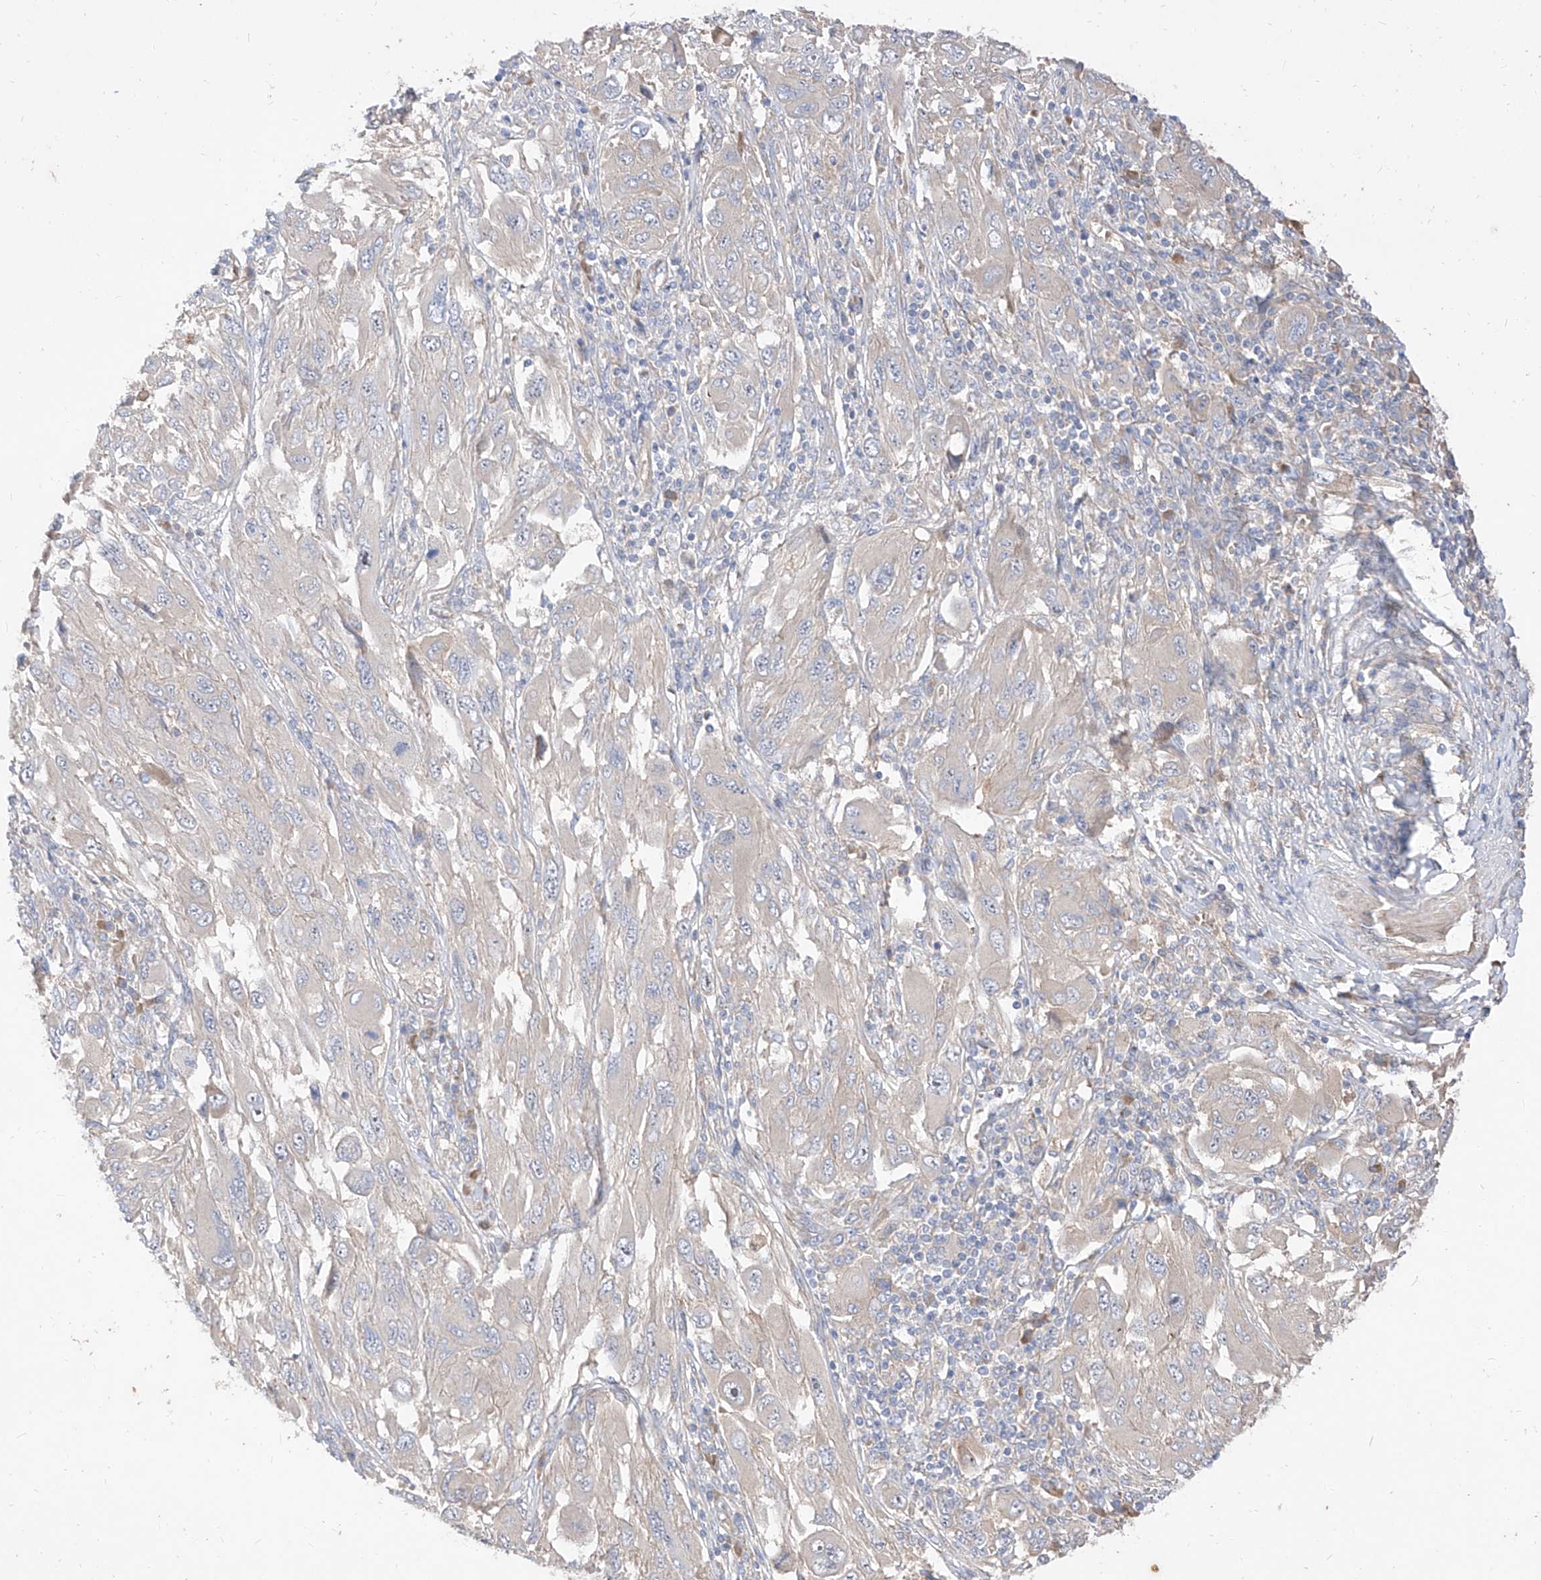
{"staining": {"intensity": "negative", "quantity": "none", "location": "none"}, "tissue": "melanoma", "cell_type": "Tumor cells", "image_type": "cancer", "snomed": [{"axis": "morphology", "description": "Malignant melanoma, NOS"}, {"axis": "topography", "description": "Skin"}], "caption": "Immunohistochemical staining of malignant melanoma exhibits no significant positivity in tumor cells. (DAB (3,3'-diaminobenzidine) IHC, high magnification).", "gene": "DIRAS3", "patient": {"sex": "female", "age": 91}}